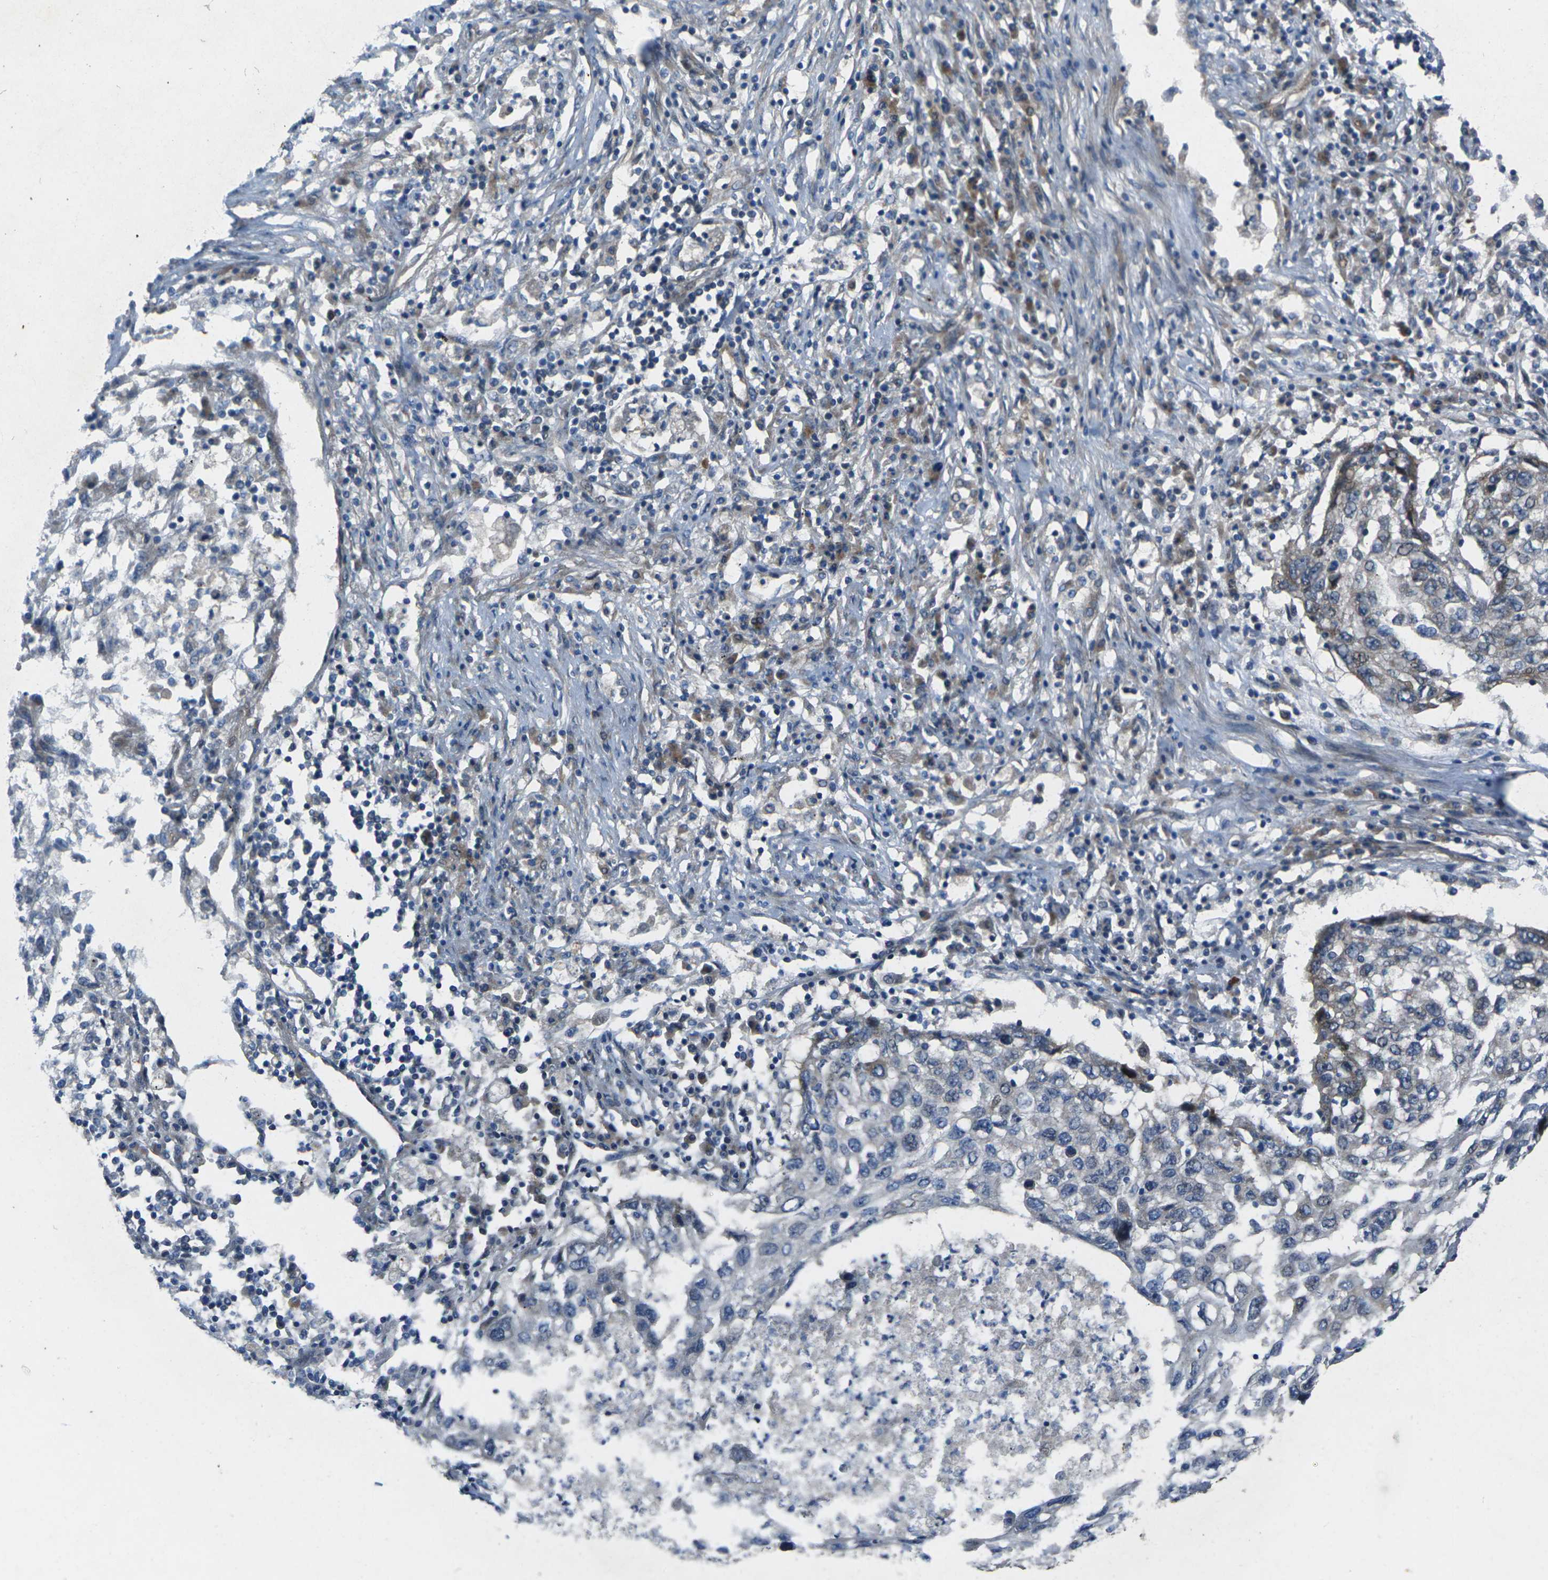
{"staining": {"intensity": "moderate", "quantity": "25%-75%", "location": "cytoplasmic/membranous"}, "tissue": "lung cancer", "cell_type": "Tumor cells", "image_type": "cancer", "snomed": [{"axis": "morphology", "description": "Squamous cell carcinoma, NOS"}, {"axis": "topography", "description": "Lung"}], "caption": "Protein staining of lung squamous cell carcinoma tissue demonstrates moderate cytoplasmic/membranous positivity in approximately 25%-75% of tumor cells.", "gene": "EDNRA", "patient": {"sex": "female", "age": 63}}